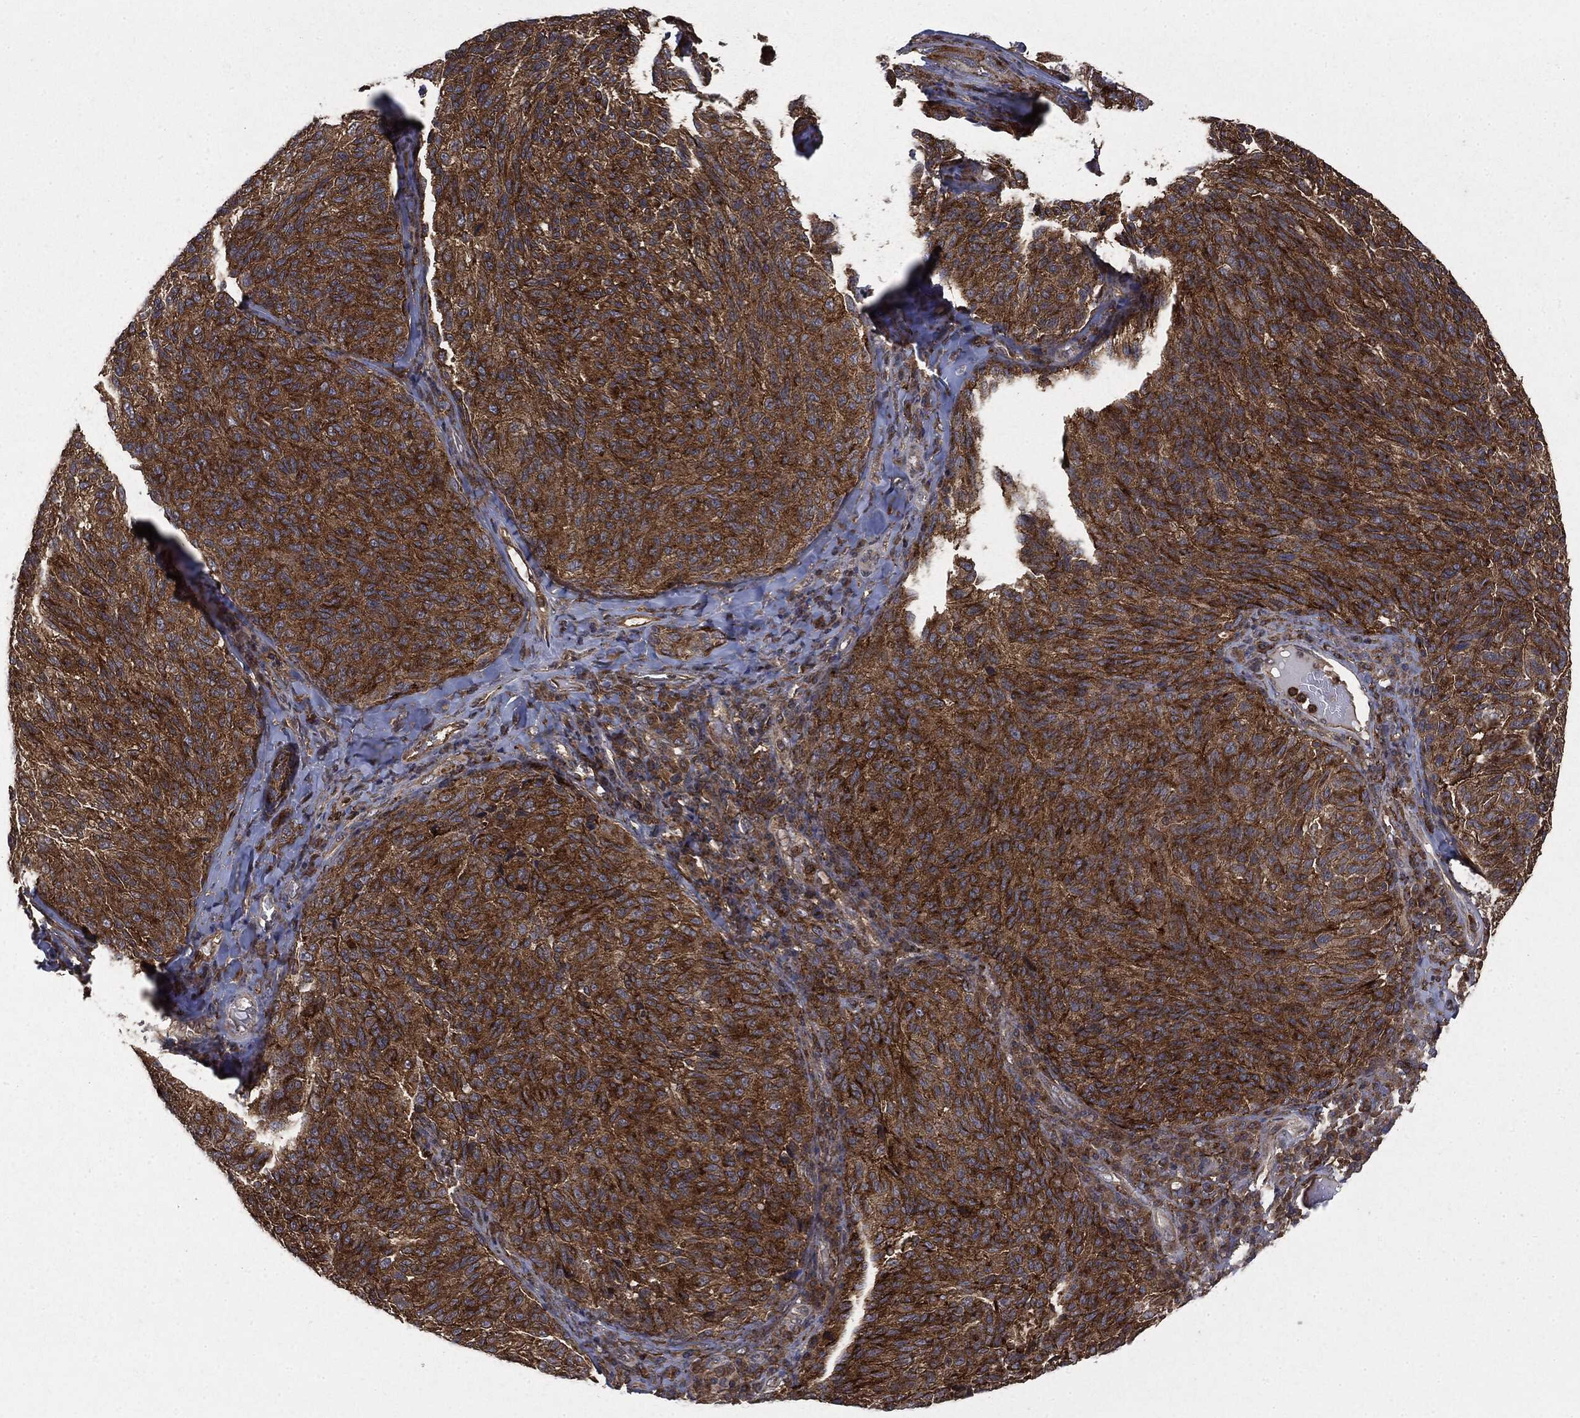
{"staining": {"intensity": "strong", "quantity": ">75%", "location": "cytoplasmic/membranous"}, "tissue": "melanoma", "cell_type": "Tumor cells", "image_type": "cancer", "snomed": [{"axis": "morphology", "description": "Malignant melanoma, NOS"}, {"axis": "topography", "description": "Skin"}], "caption": "There is high levels of strong cytoplasmic/membranous expression in tumor cells of melanoma, as demonstrated by immunohistochemical staining (brown color).", "gene": "SNX5", "patient": {"sex": "female", "age": 73}}